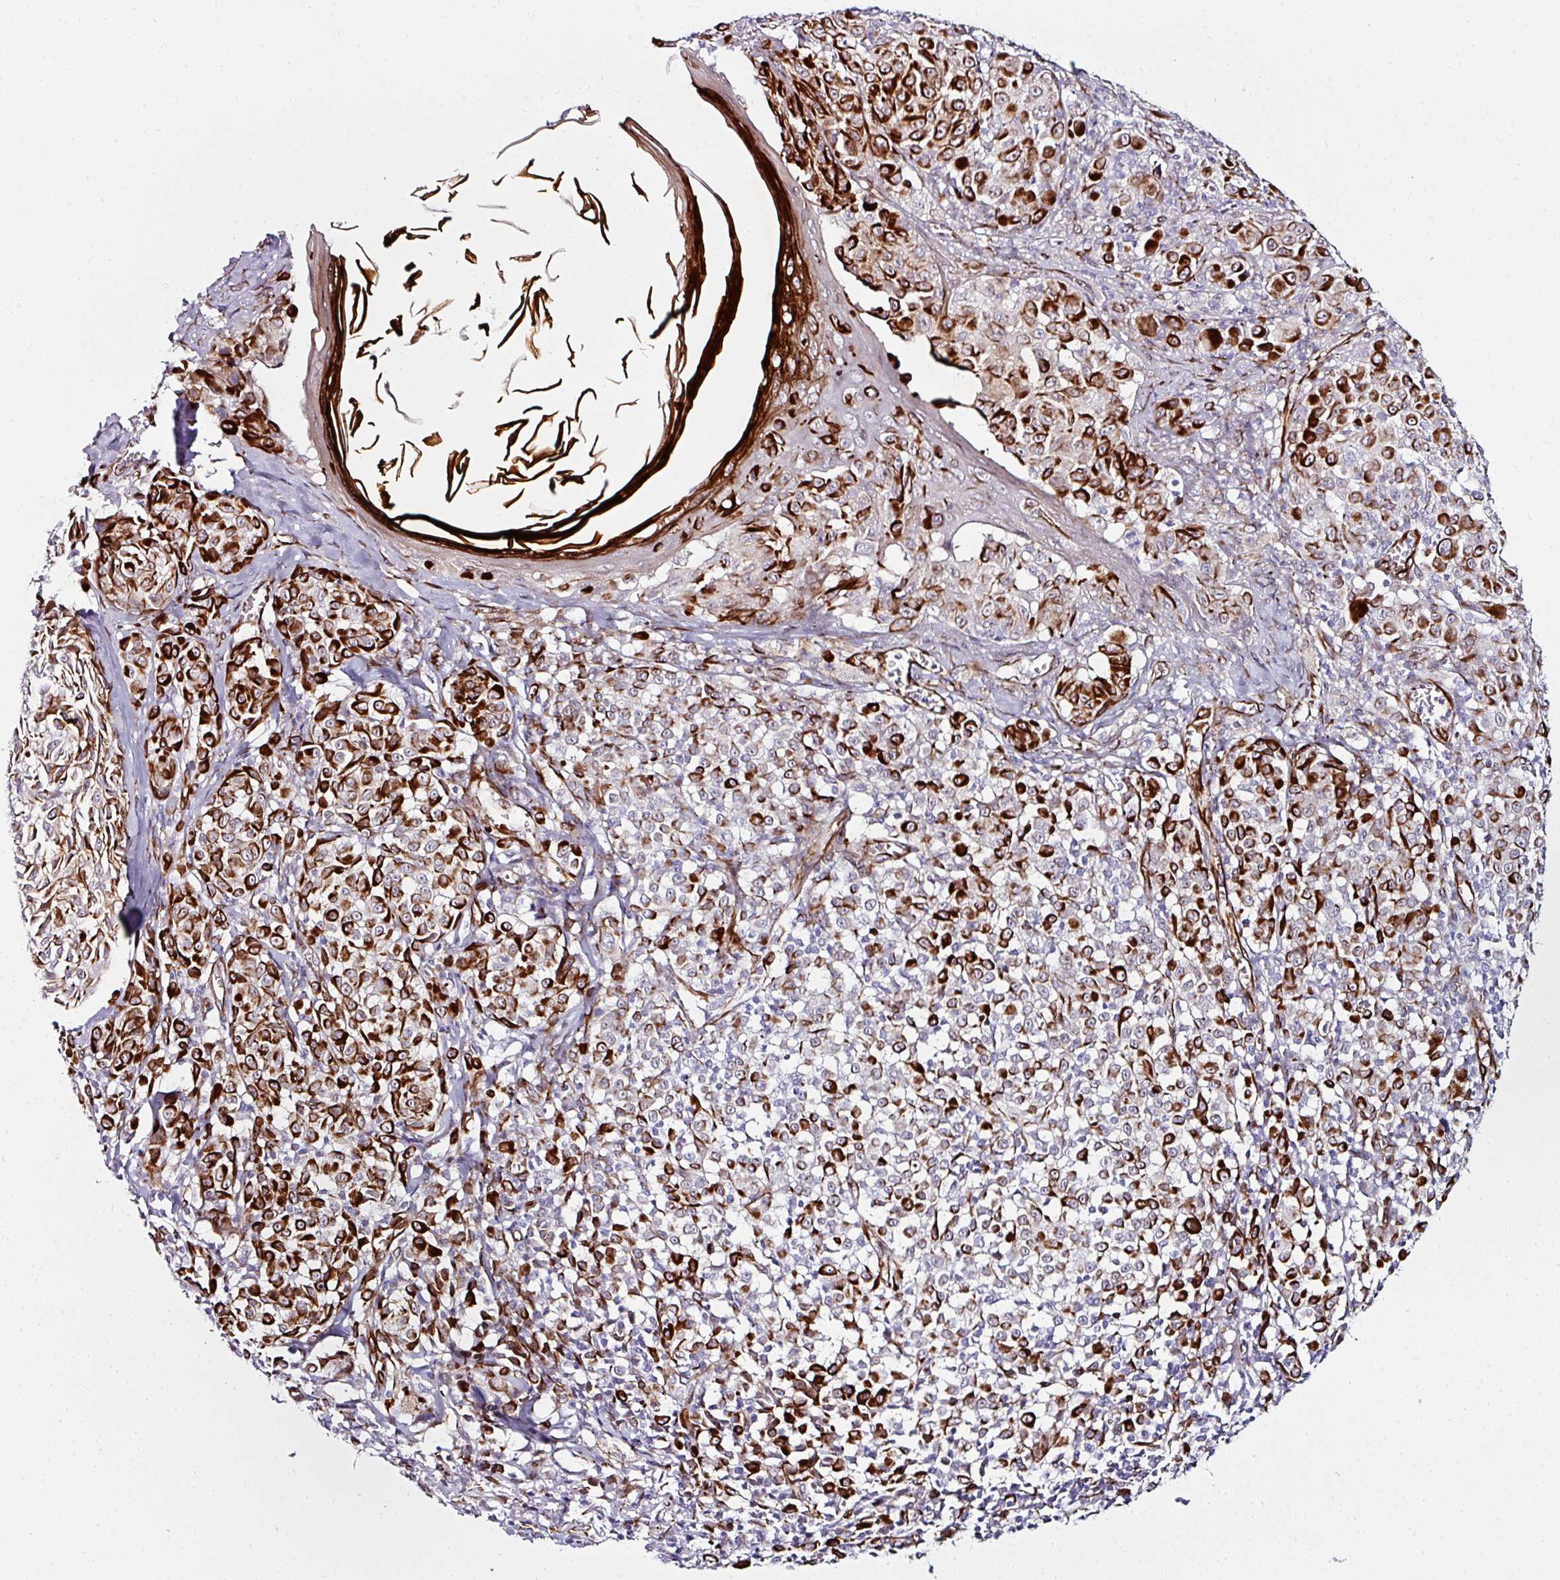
{"staining": {"intensity": "strong", "quantity": ">75%", "location": "cytoplasmic/membranous"}, "tissue": "melanoma", "cell_type": "Tumor cells", "image_type": "cancer", "snomed": [{"axis": "morphology", "description": "Malignant melanoma, NOS"}, {"axis": "topography", "description": "Skin"}], "caption": "Protein expression analysis of human melanoma reveals strong cytoplasmic/membranous expression in about >75% of tumor cells.", "gene": "TMPRSS9", "patient": {"sex": "female", "age": 43}}